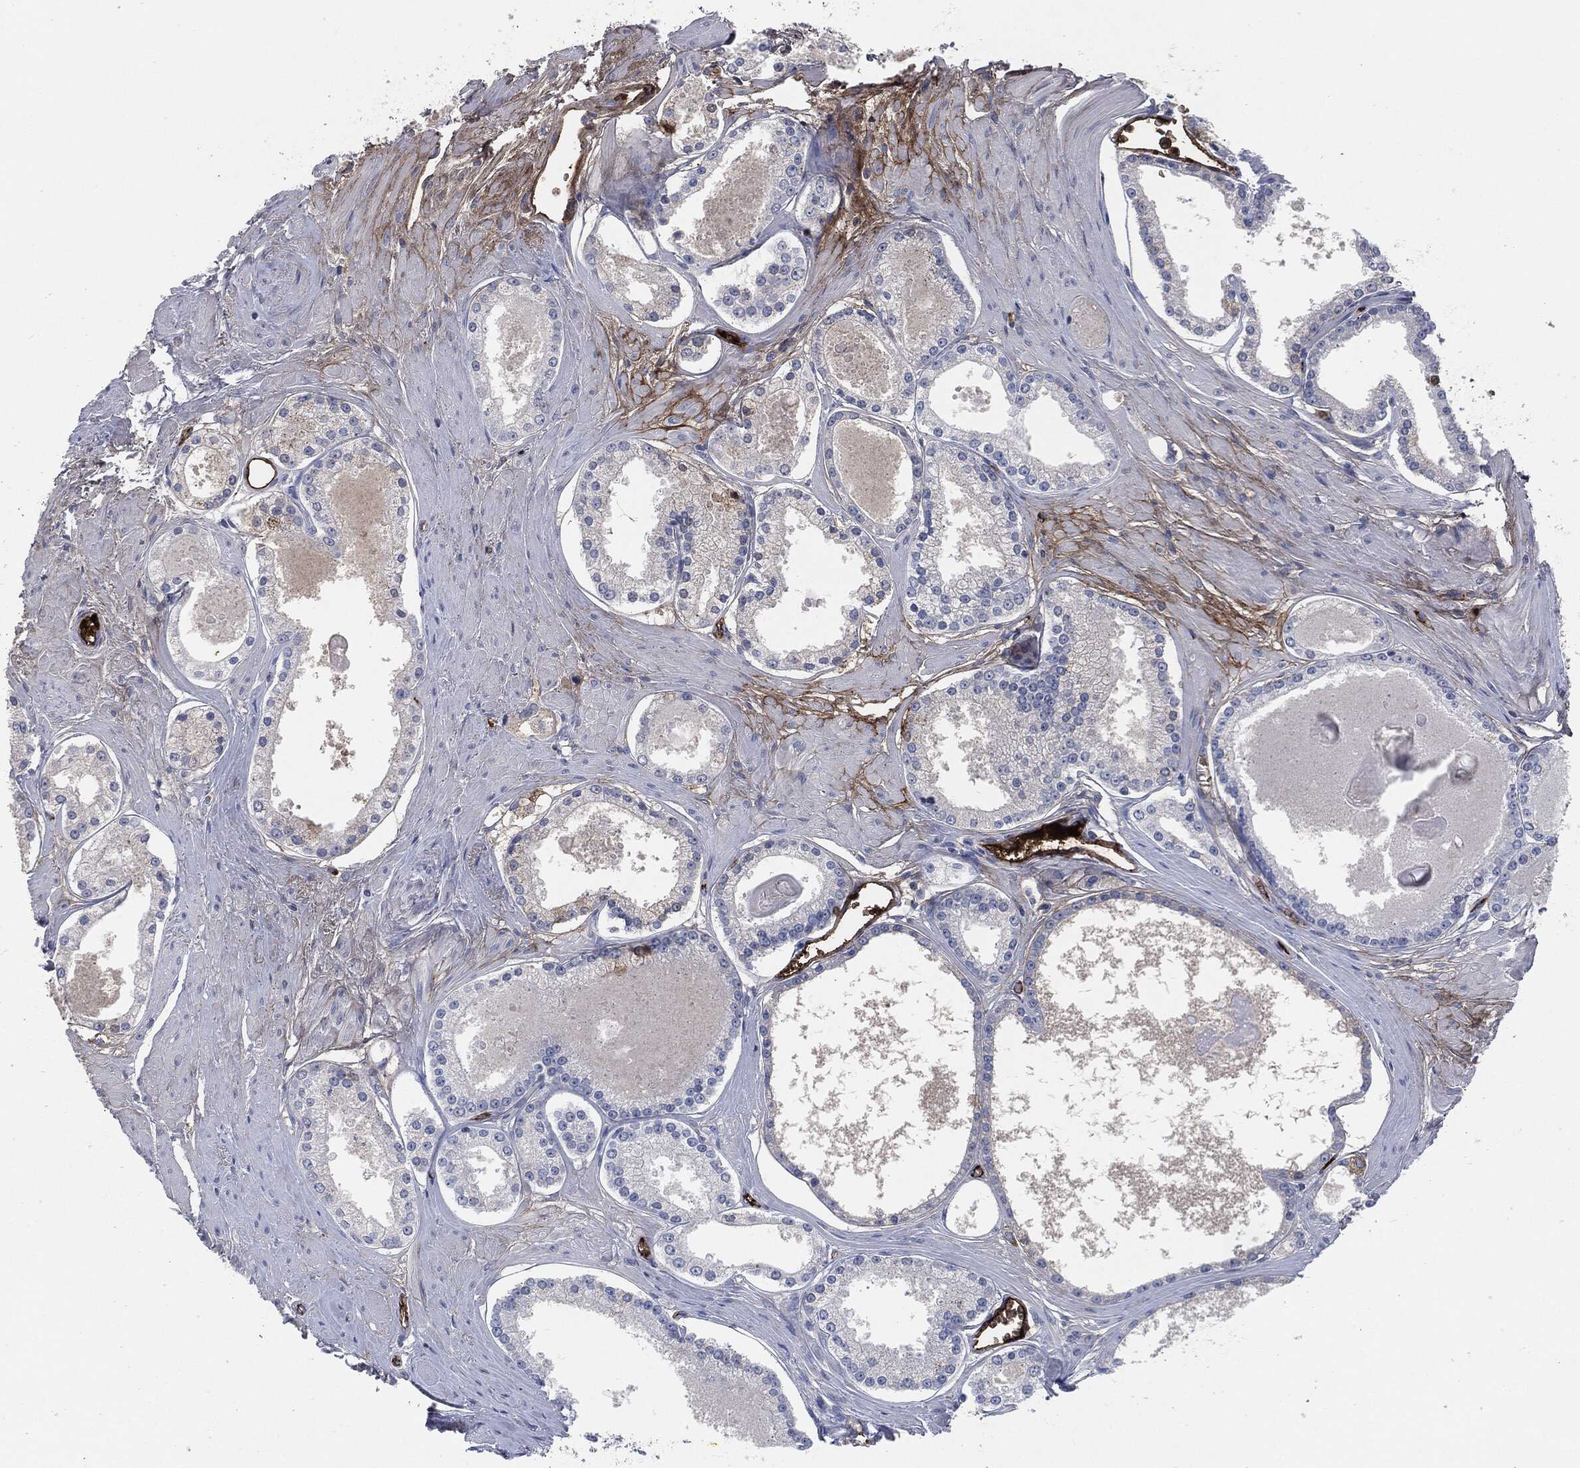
{"staining": {"intensity": "negative", "quantity": "none", "location": "none"}, "tissue": "prostate cancer", "cell_type": "Tumor cells", "image_type": "cancer", "snomed": [{"axis": "morphology", "description": "Adenocarcinoma, NOS"}, {"axis": "topography", "description": "Prostate"}], "caption": "Tumor cells show no significant staining in prostate cancer (adenocarcinoma).", "gene": "APOB", "patient": {"sex": "male", "age": 61}}